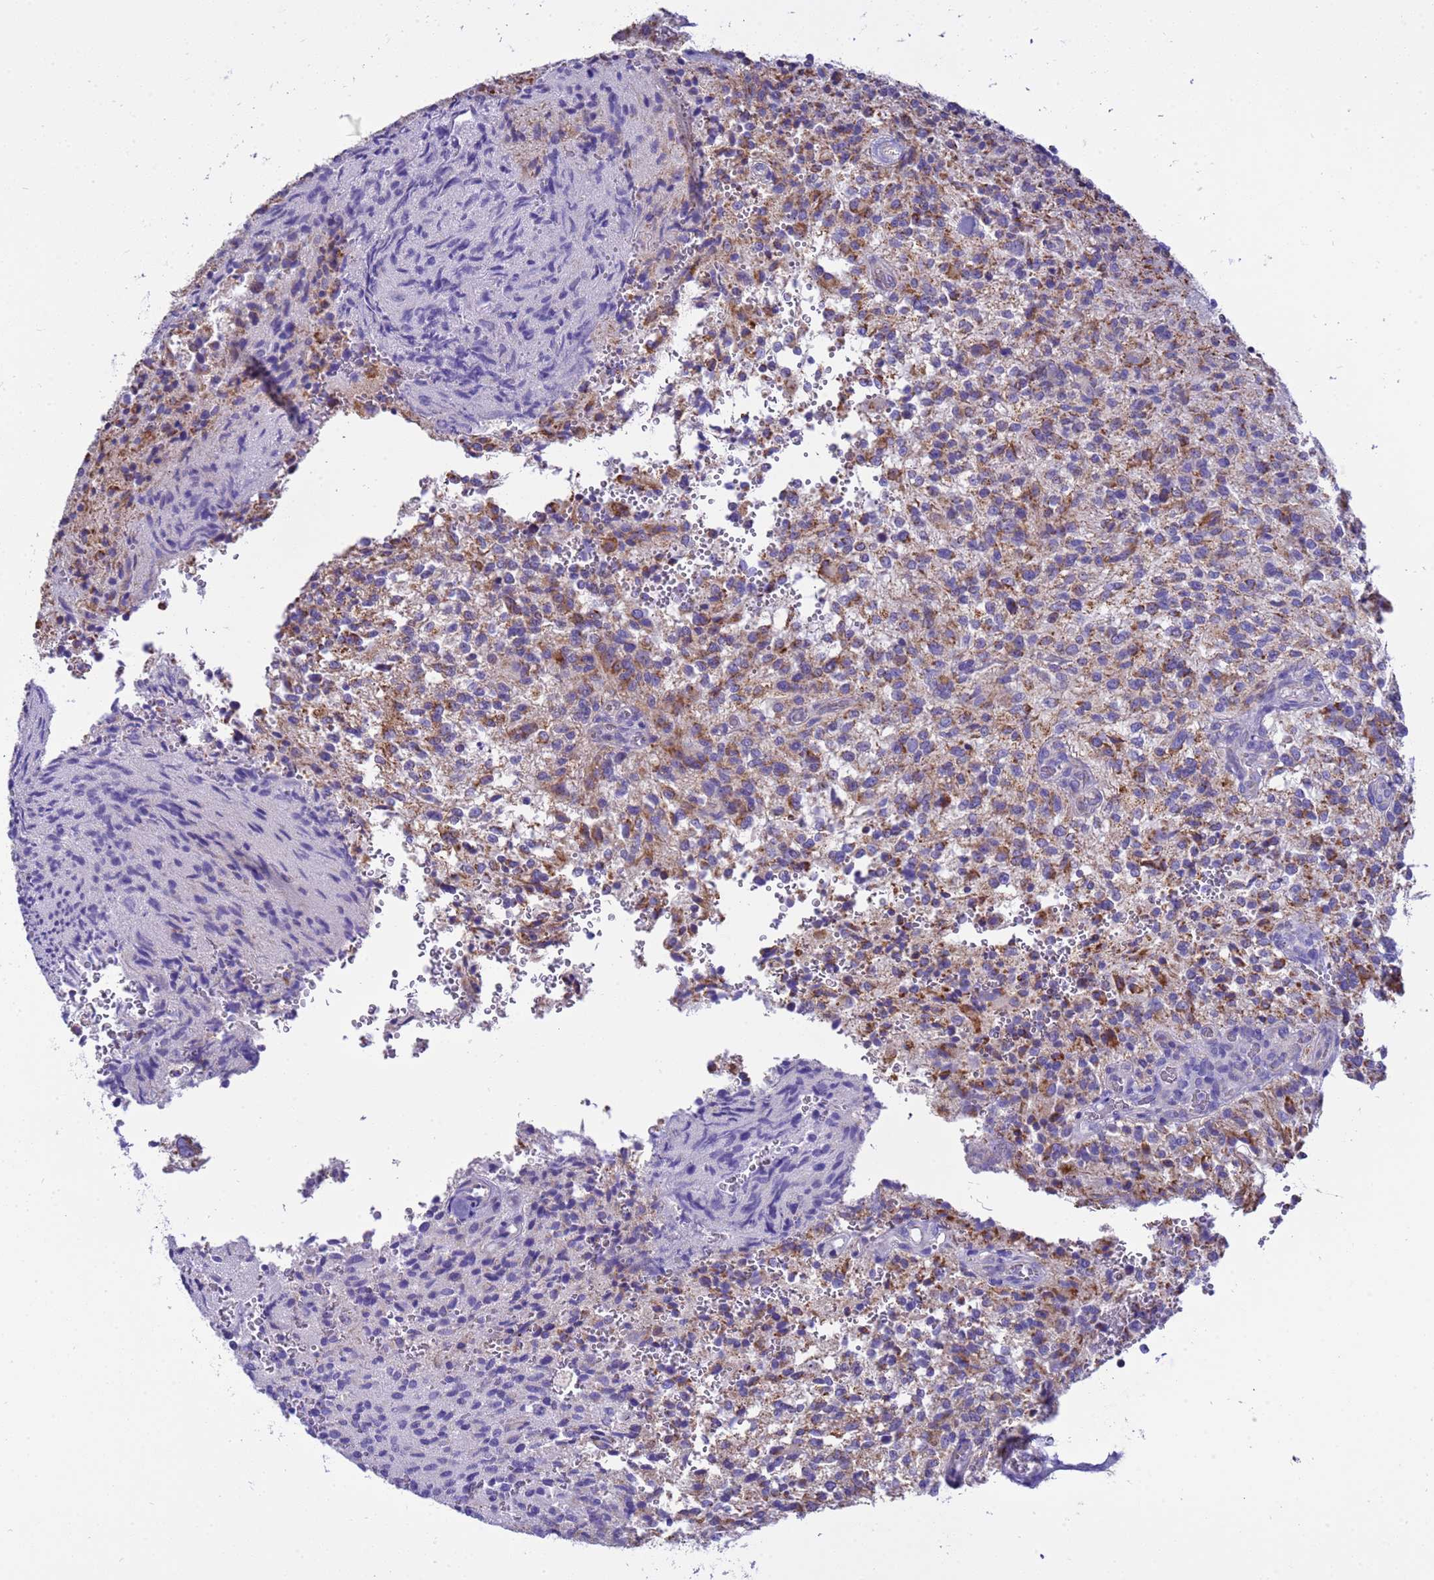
{"staining": {"intensity": "moderate", "quantity": "25%-75%", "location": "cytoplasmic/membranous"}, "tissue": "glioma", "cell_type": "Tumor cells", "image_type": "cancer", "snomed": [{"axis": "morphology", "description": "Normal tissue, NOS"}, {"axis": "morphology", "description": "Glioma, malignant, High grade"}, {"axis": "topography", "description": "Cerebral cortex"}], "caption": "Immunohistochemistry micrograph of malignant high-grade glioma stained for a protein (brown), which displays medium levels of moderate cytoplasmic/membranous expression in about 25%-75% of tumor cells.", "gene": "RNF165", "patient": {"sex": "male", "age": 56}}